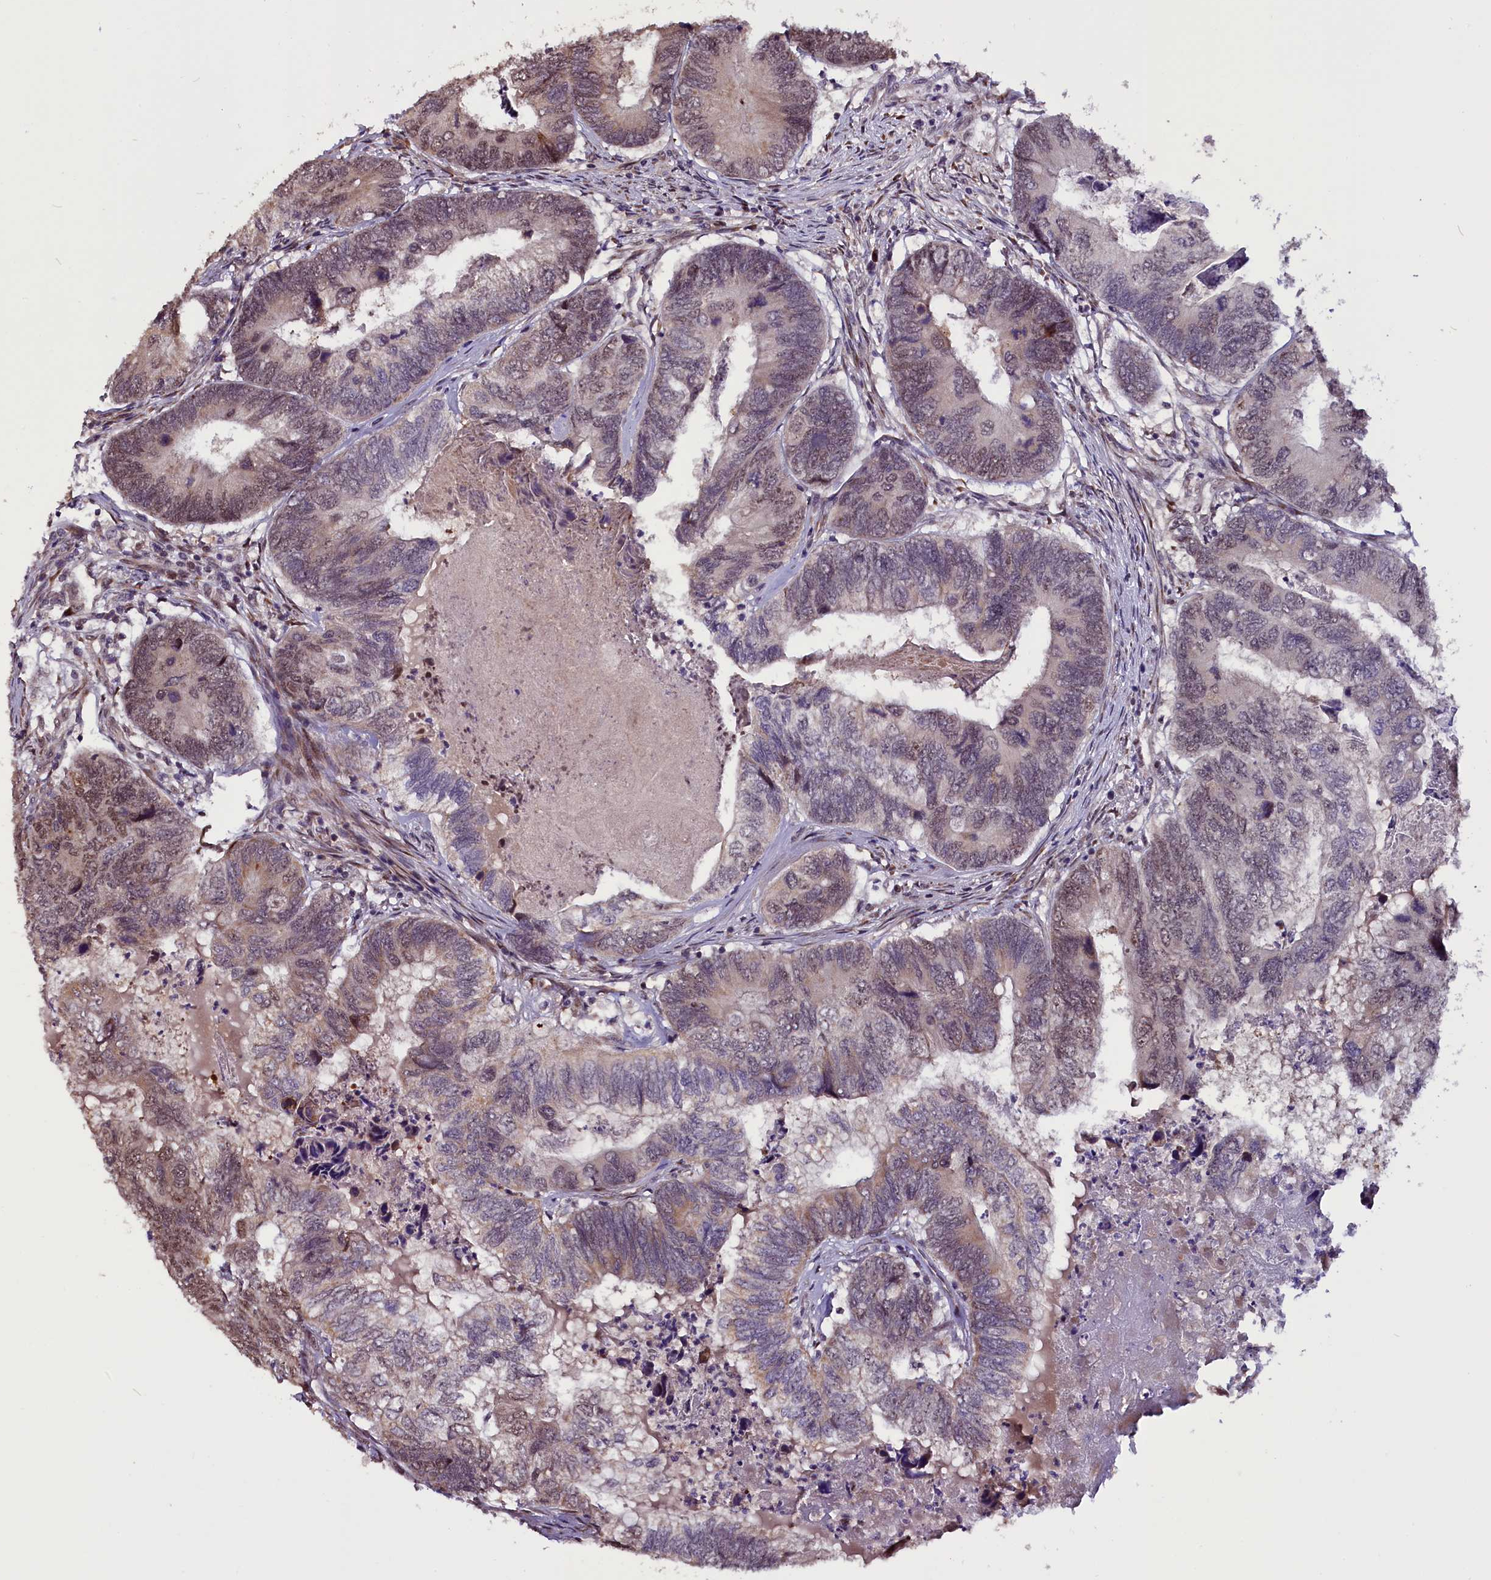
{"staining": {"intensity": "moderate", "quantity": "25%-75%", "location": "nuclear"}, "tissue": "colorectal cancer", "cell_type": "Tumor cells", "image_type": "cancer", "snomed": [{"axis": "morphology", "description": "Adenocarcinoma, NOS"}, {"axis": "topography", "description": "Colon"}], "caption": "Immunohistochemistry (IHC) image of adenocarcinoma (colorectal) stained for a protein (brown), which shows medium levels of moderate nuclear staining in approximately 25%-75% of tumor cells.", "gene": "RPUSD2", "patient": {"sex": "female", "age": 67}}